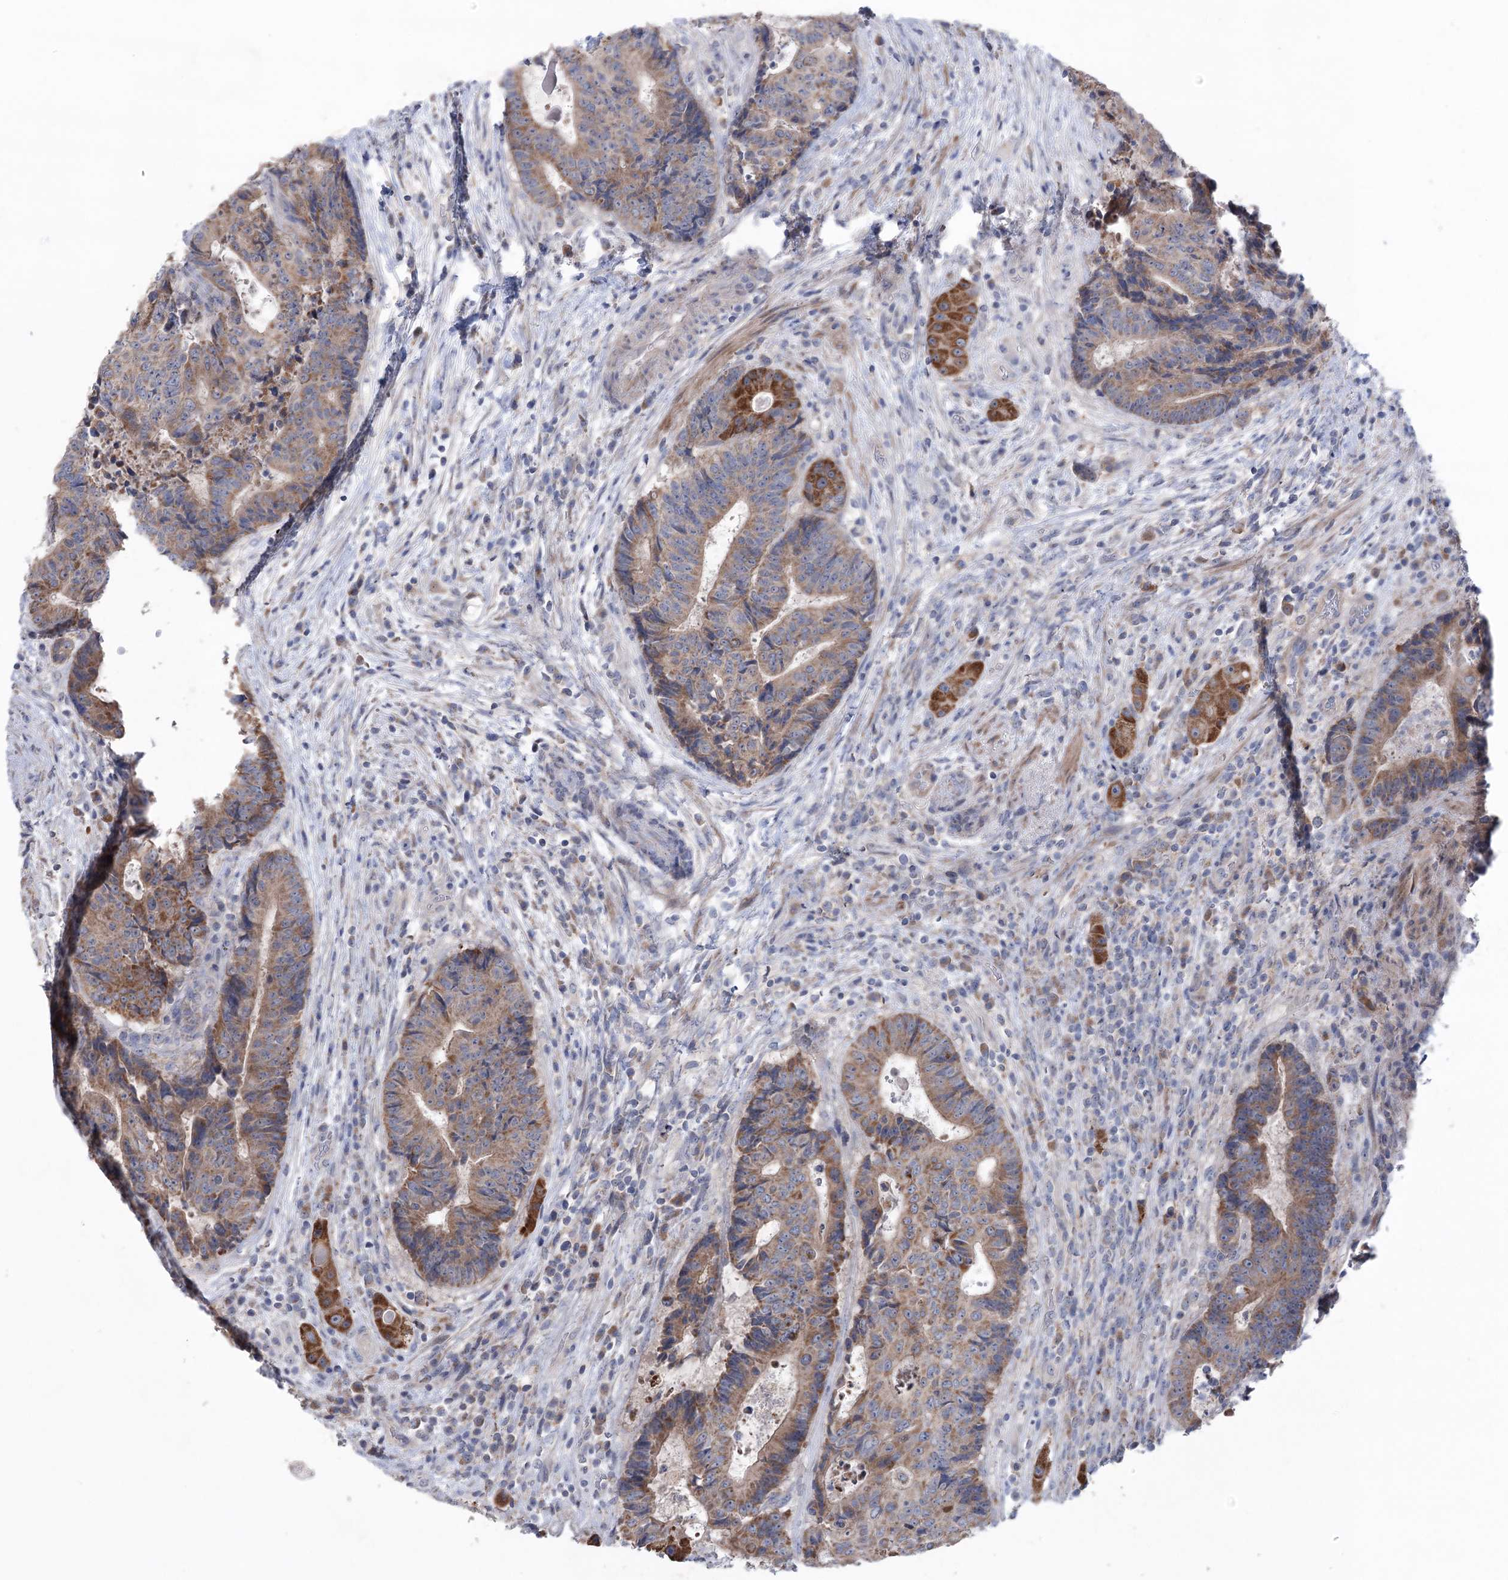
{"staining": {"intensity": "moderate", "quantity": ">75%", "location": "cytoplasmic/membranous"}, "tissue": "colorectal cancer", "cell_type": "Tumor cells", "image_type": "cancer", "snomed": [{"axis": "morphology", "description": "Adenocarcinoma, NOS"}, {"axis": "topography", "description": "Rectum"}], "caption": "Adenocarcinoma (colorectal) stained for a protein (brown) displays moderate cytoplasmic/membranous positive staining in about >75% of tumor cells.", "gene": "MTCH2", "patient": {"sex": "male", "age": 69}}